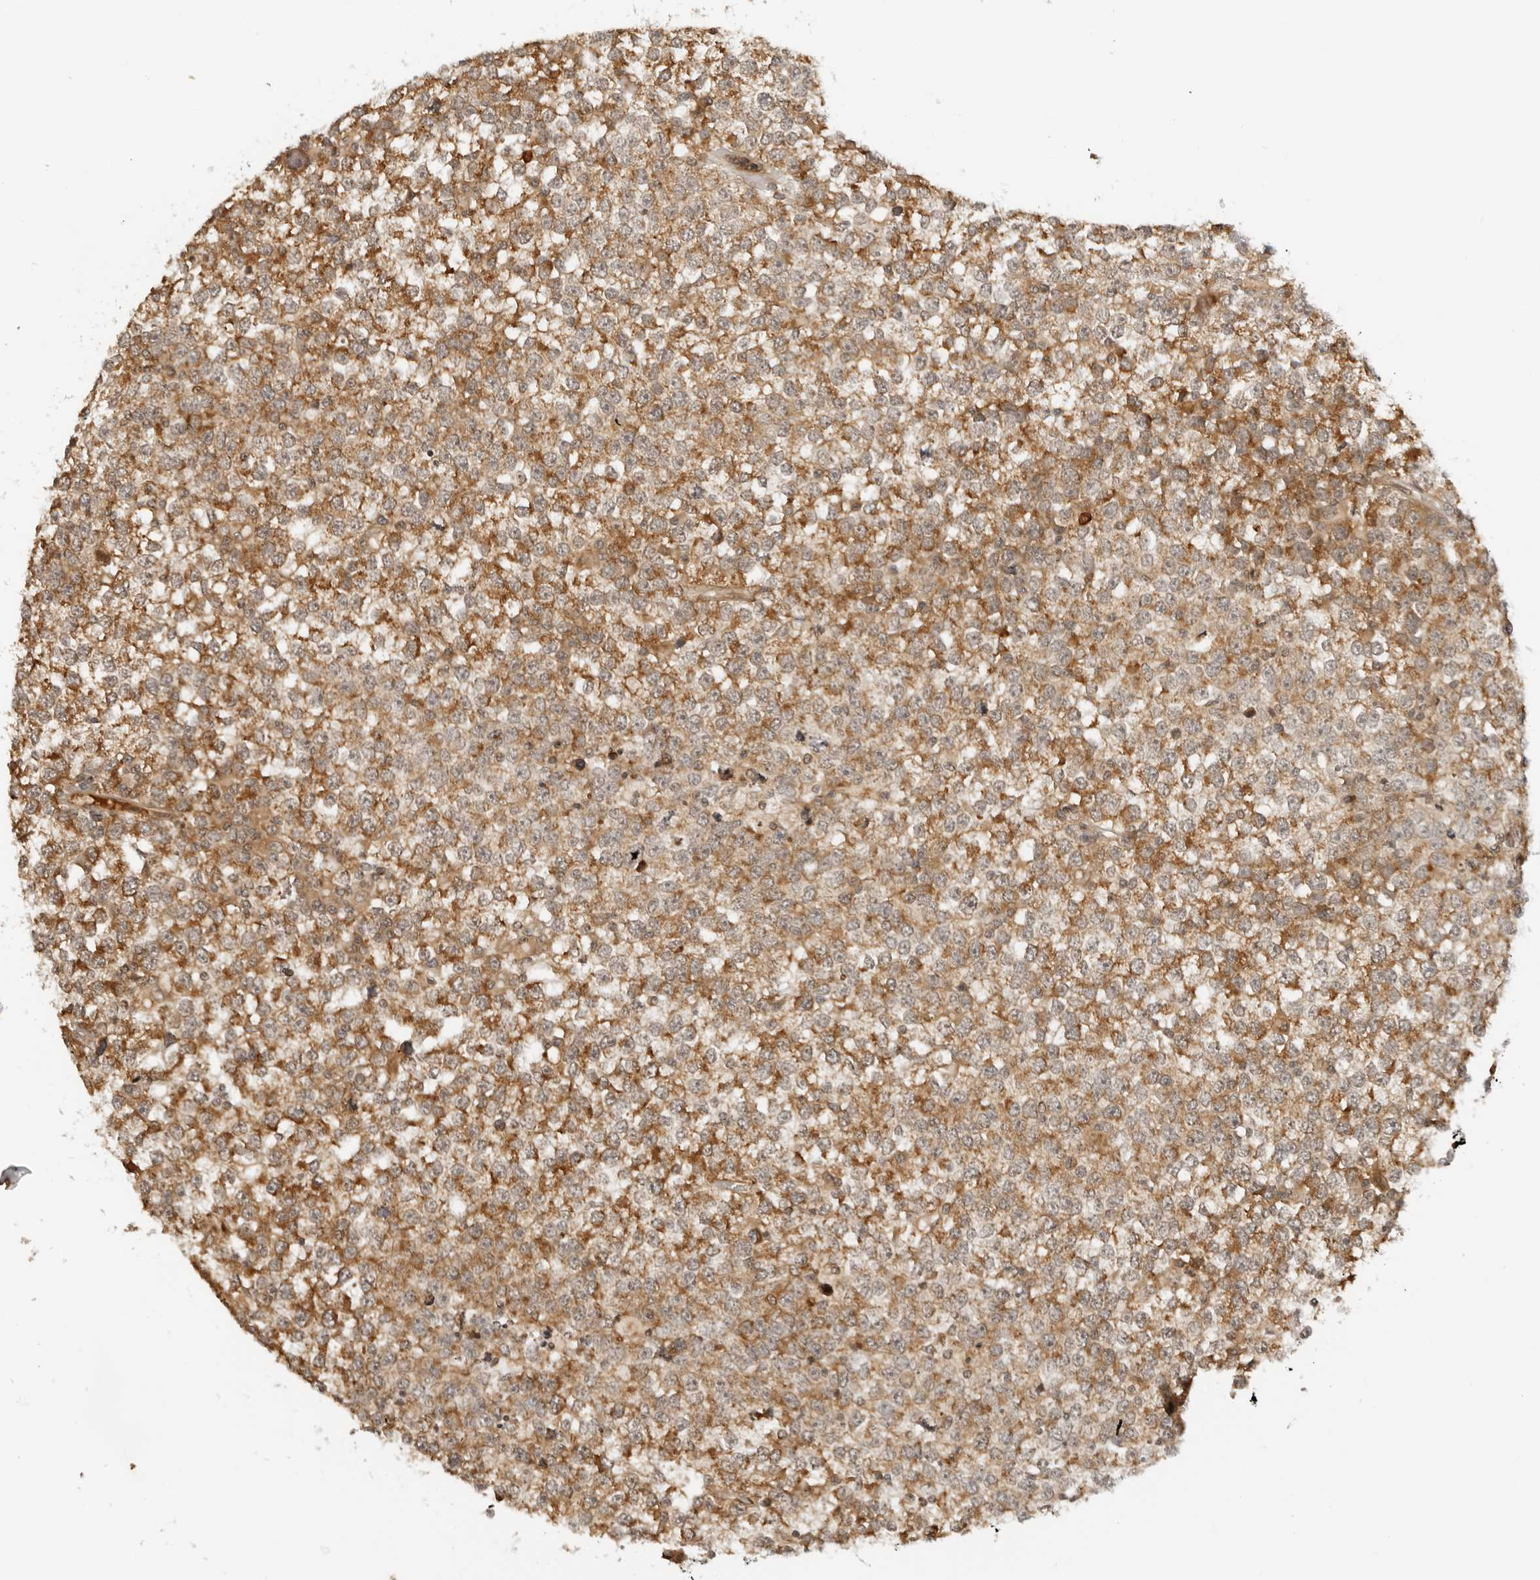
{"staining": {"intensity": "moderate", "quantity": ">75%", "location": "cytoplasmic/membranous"}, "tissue": "testis cancer", "cell_type": "Tumor cells", "image_type": "cancer", "snomed": [{"axis": "morphology", "description": "Seminoma, NOS"}, {"axis": "topography", "description": "Testis"}], "caption": "A medium amount of moderate cytoplasmic/membranous expression is identified in about >75% of tumor cells in testis cancer tissue. (brown staining indicates protein expression, while blue staining denotes nuclei).", "gene": "RC3H1", "patient": {"sex": "male", "age": 65}}